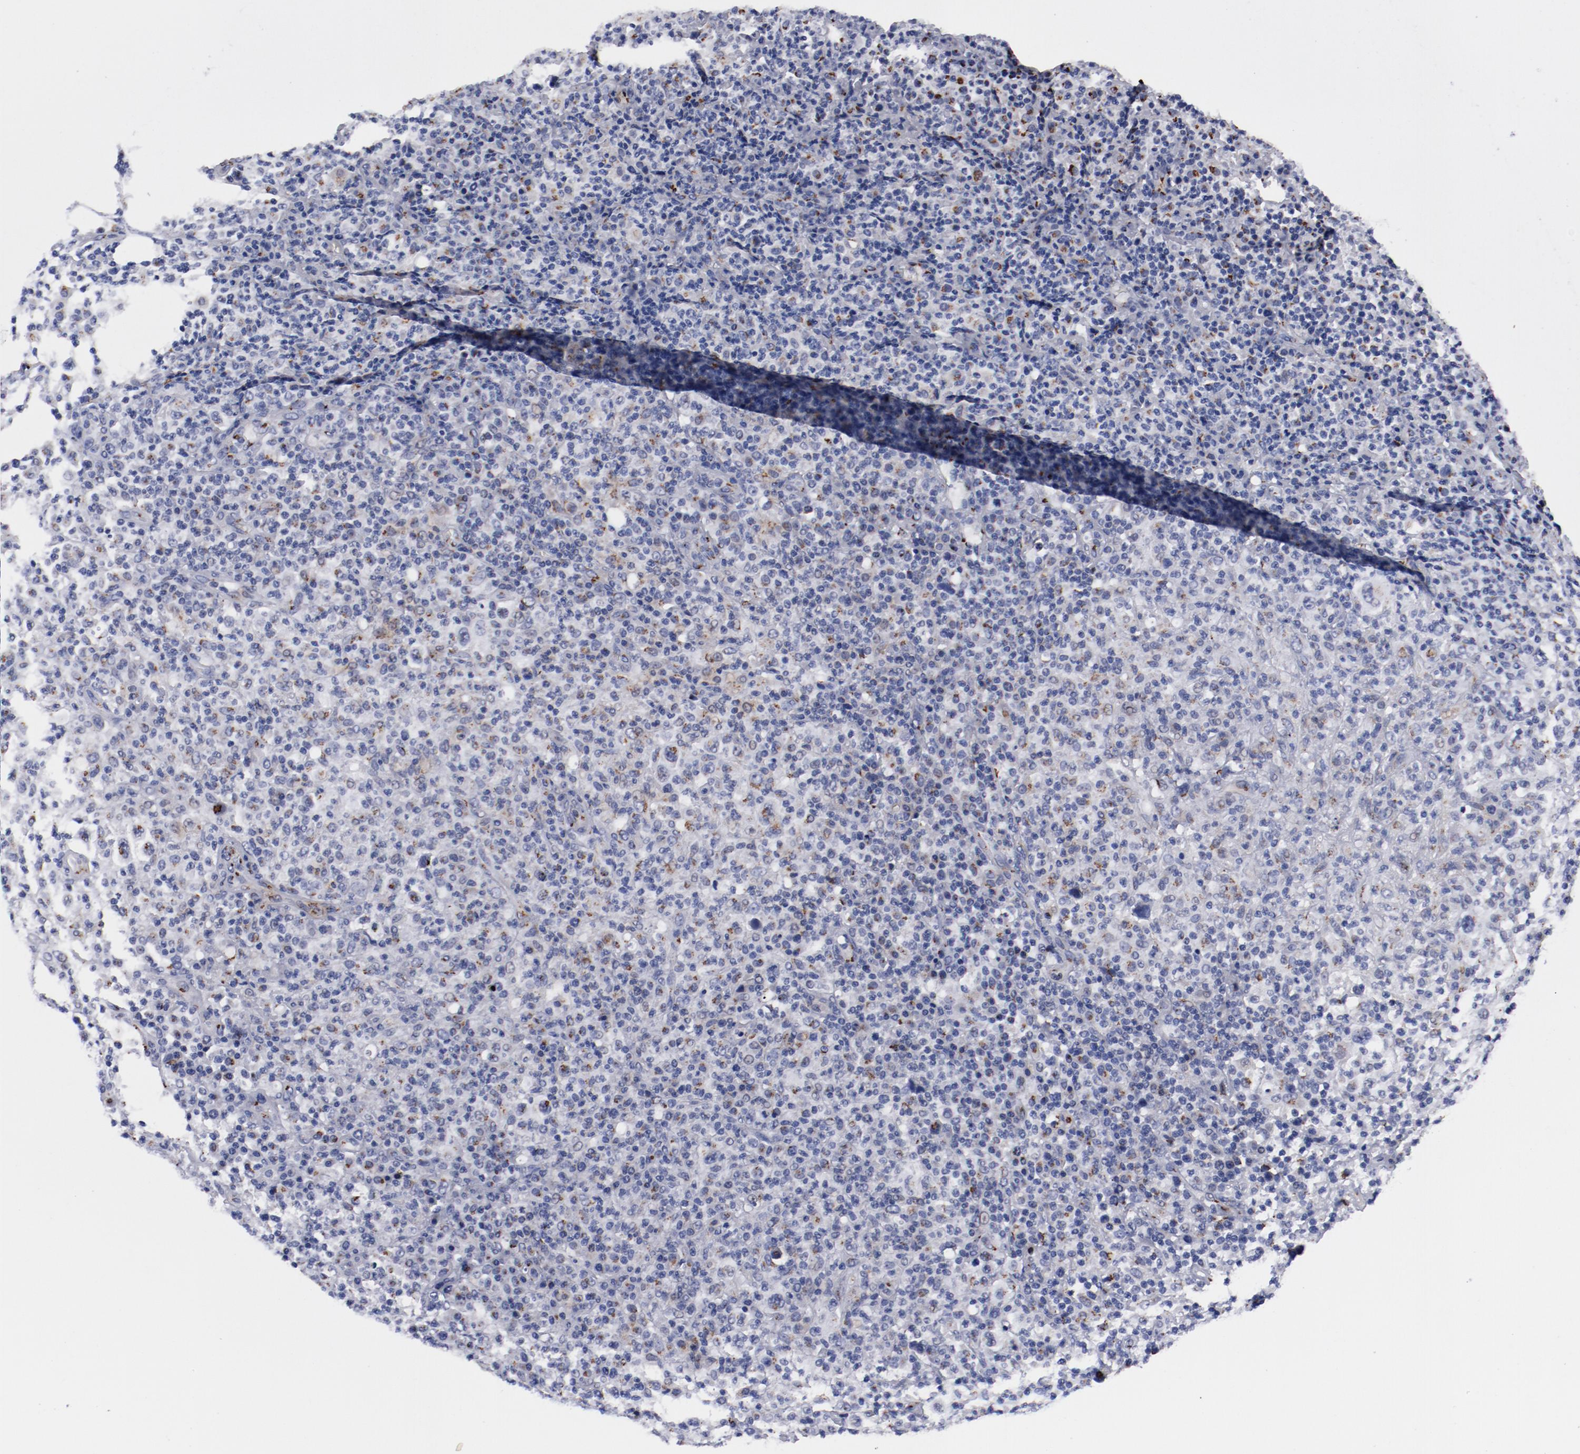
{"staining": {"intensity": "strong", "quantity": "25%-75%", "location": "cytoplasmic/membranous"}, "tissue": "lymphoma", "cell_type": "Tumor cells", "image_type": "cancer", "snomed": [{"axis": "morphology", "description": "Hodgkin's disease, NOS"}, {"axis": "topography", "description": "Lymph node"}], "caption": "Hodgkin's disease tissue displays strong cytoplasmic/membranous staining in approximately 25%-75% of tumor cells", "gene": "GOLIM4", "patient": {"sex": "male", "age": 65}}